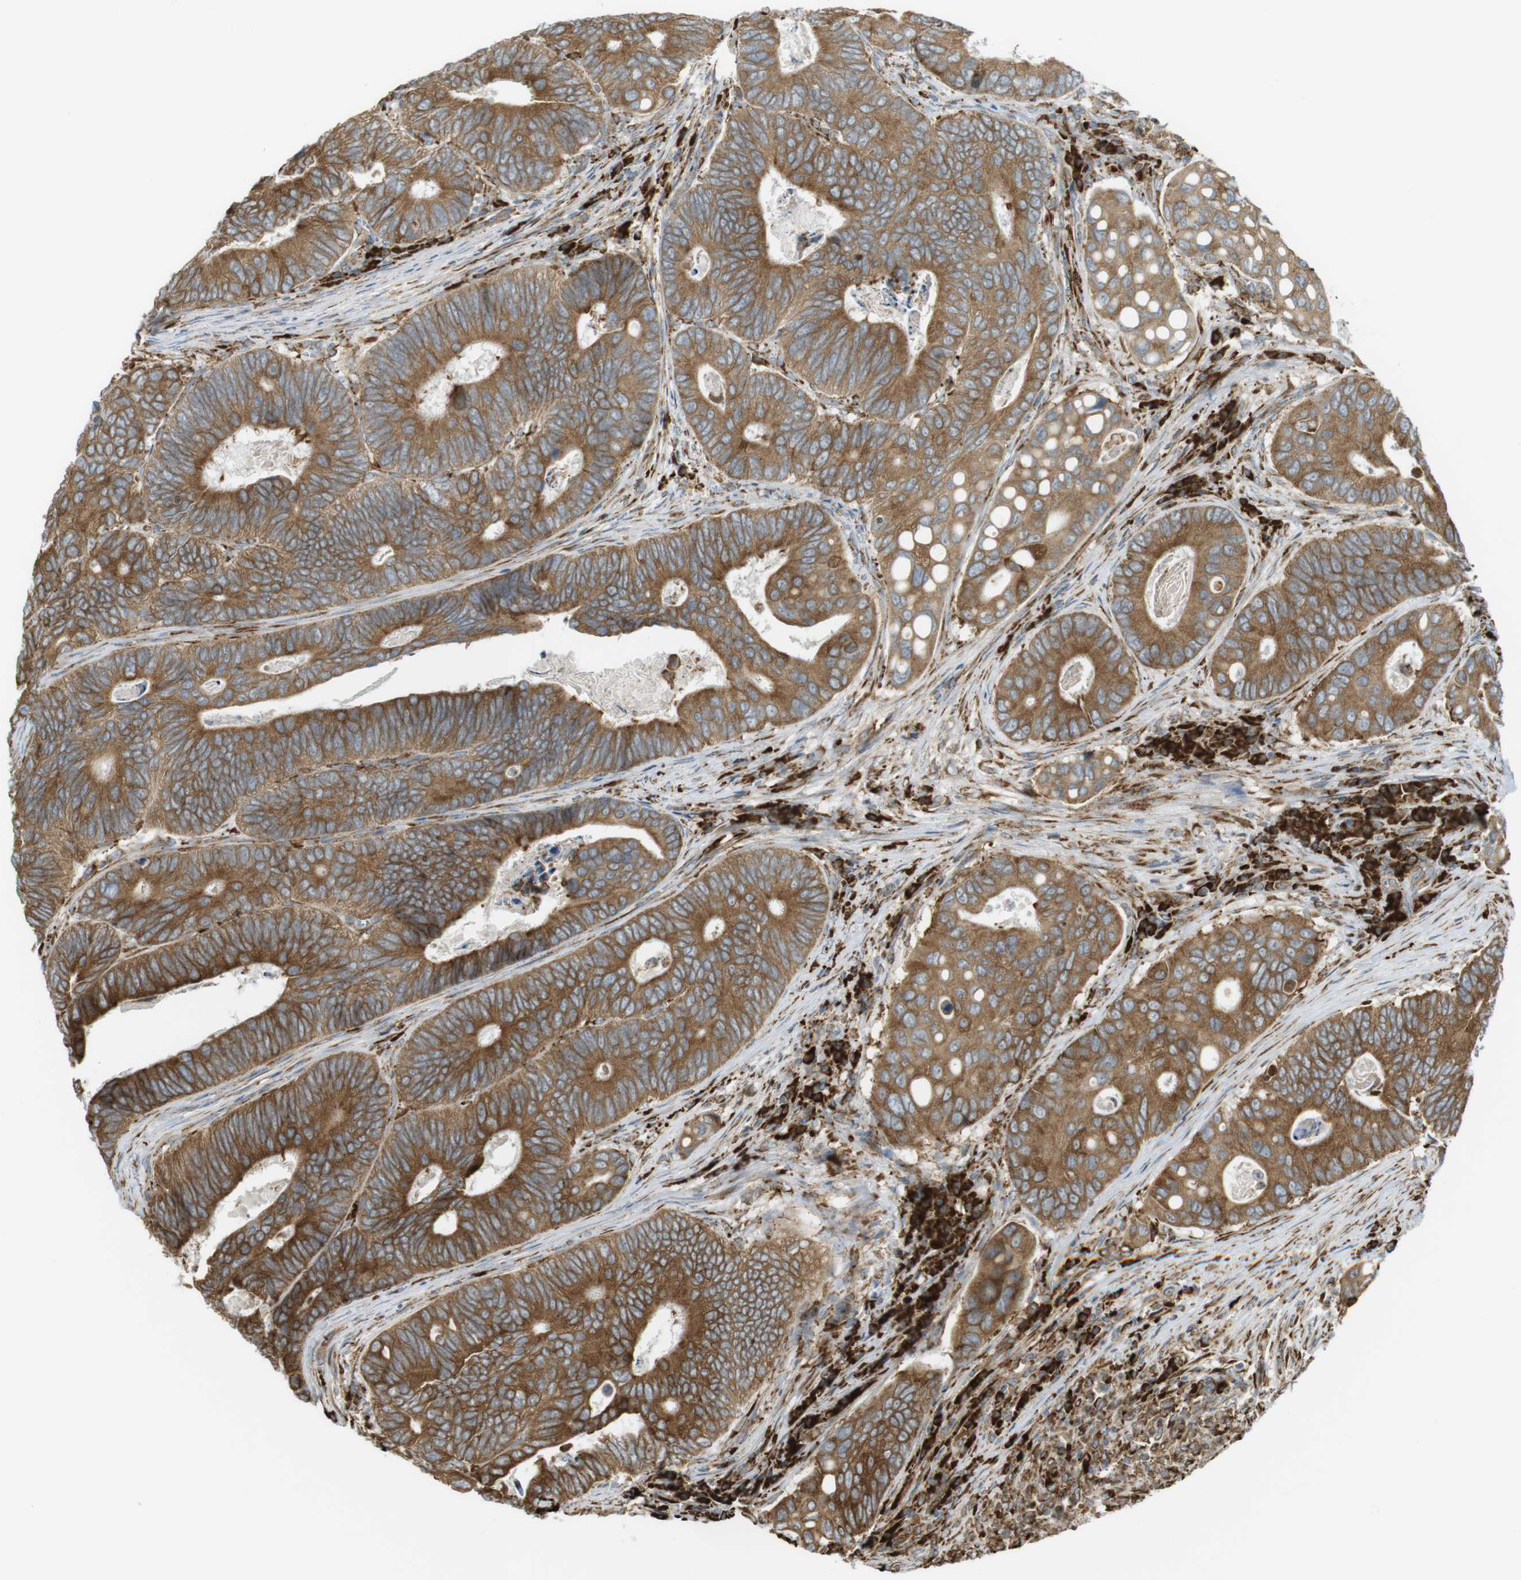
{"staining": {"intensity": "moderate", "quantity": ">75%", "location": "cytoplasmic/membranous"}, "tissue": "colorectal cancer", "cell_type": "Tumor cells", "image_type": "cancer", "snomed": [{"axis": "morphology", "description": "Inflammation, NOS"}, {"axis": "morphology", "description": "Adenocarcinoma, NOS"}, {"axis": "topography", "description": "Colon"}], "caption": "Colorectal cancer stained for a protein (brown) shows moderate cytoplasmic/membranous positive positivity in approximately >75% of tumor cells.", "gene": "MBOAT2", "patient": {"sex": "male", "age": 72}}